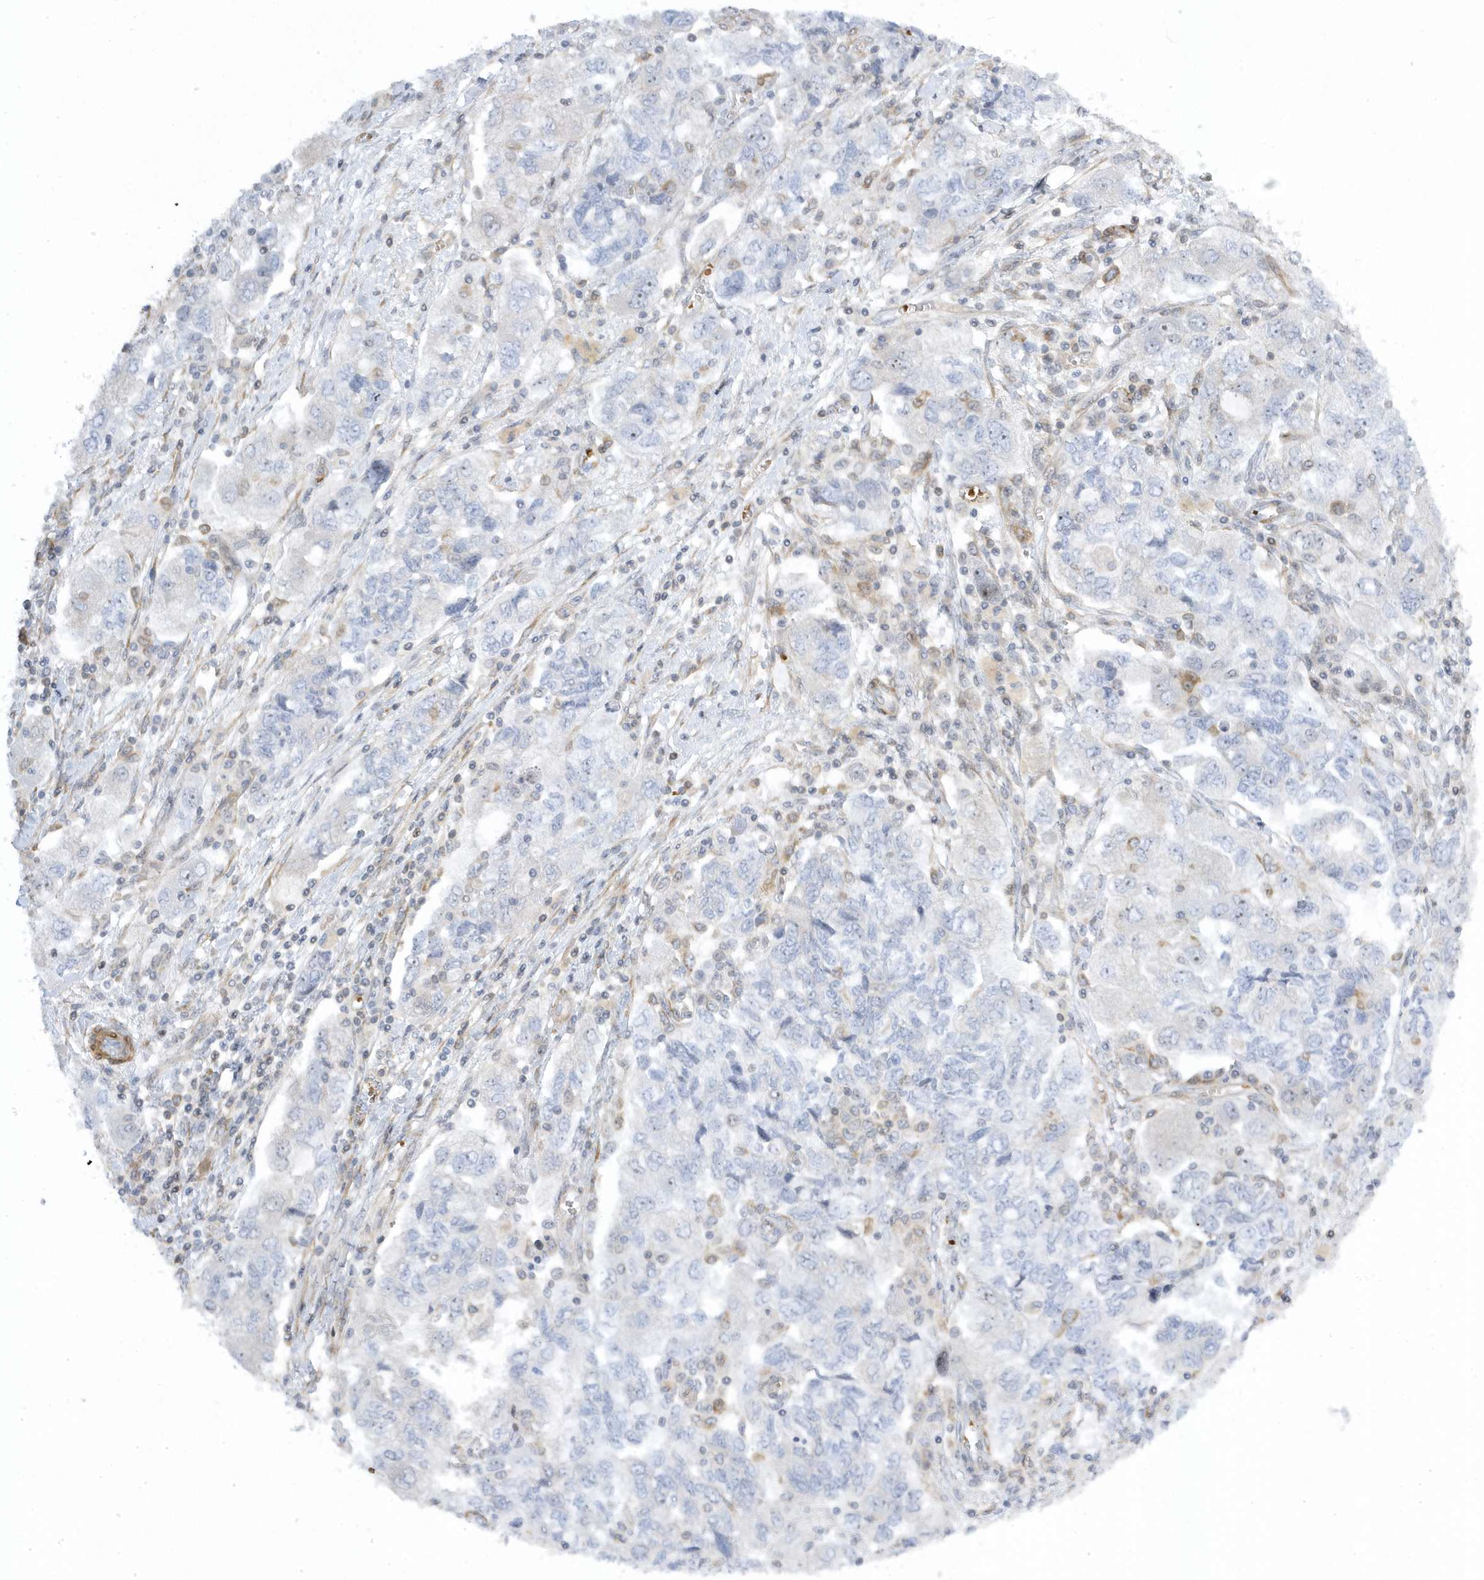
{"staining": {"intensity": "negative", "quantity": "none", "location": "none"}, "tissue": "ovarian cancer", "cell_type": "Tumor cells", "image_type": "cancer", "snomed": [{"axis": "morphology", "description": "Carcinoma, NOS"}, {"axis": "morphology", "description": "Cystadenocarcinoma, serous, NOS"}, {"axis": "topography", "description": "Ovary"}], "caption": "An immunohistochemistry photomicrograph of ovarian cancer is shown. There is no staining in tumor cells of ovarian cancer.", "gene": "MAP7D3", "patient": {"sex": "female", "age": 69}}